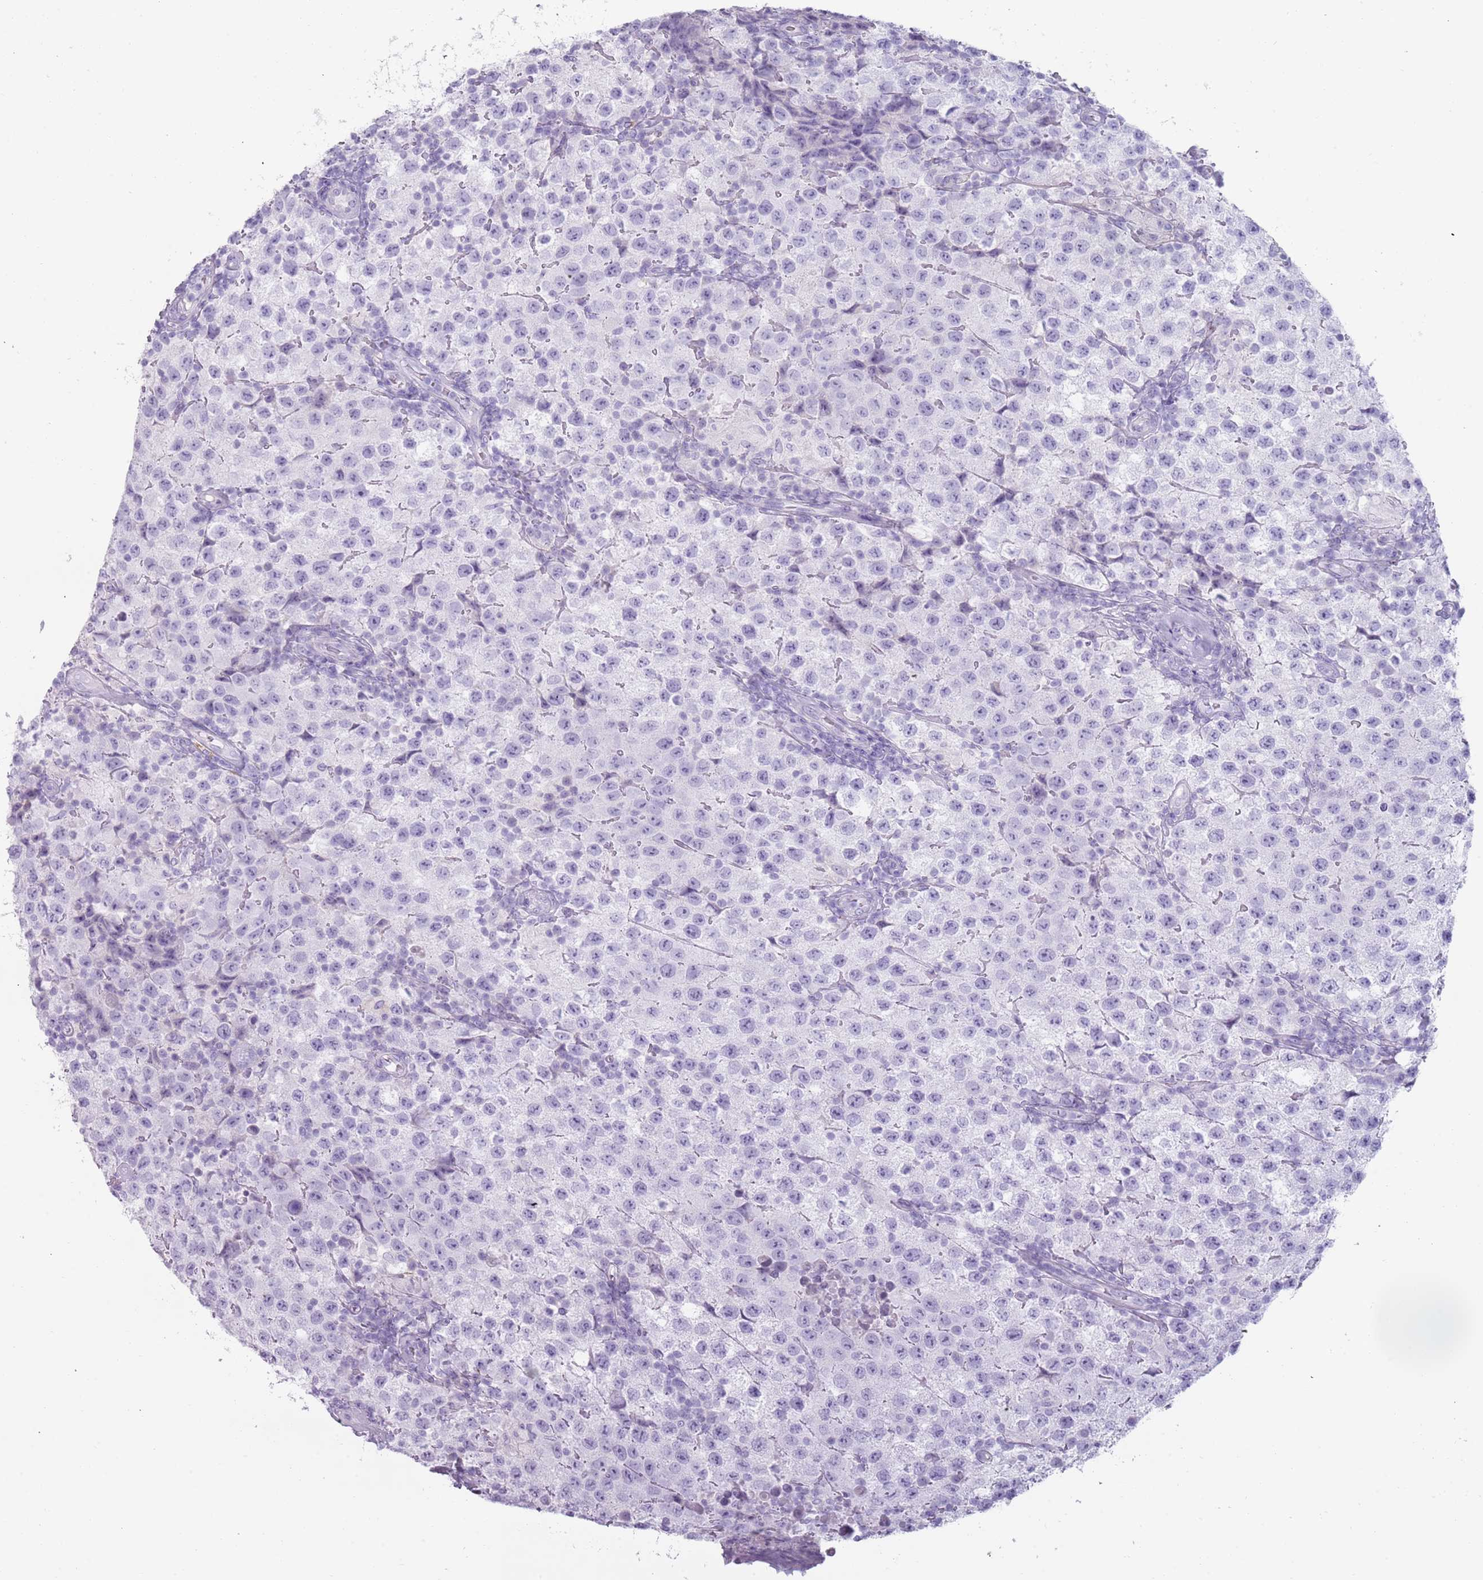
{"staining": {"intensity": "negative", "quantity": "none", "location": "none"}, "tissue": "testis cancer", "cell_type": "Tumor cells", "image_type": "cancer", "snomed": [{"axis": "morphology", "description": "Seminoma, NOS"}, {"axis": "morphology", "description": "Carcinoma, Embryonal, NOS"}, {"axis": "topography", "description": "Testis"}], "caption": "IHC of testis cancer (seminoma) reveals no staining in tumor cells.", "gene": "COLEC12", "patient": {"sex": "male", "age": 41}}